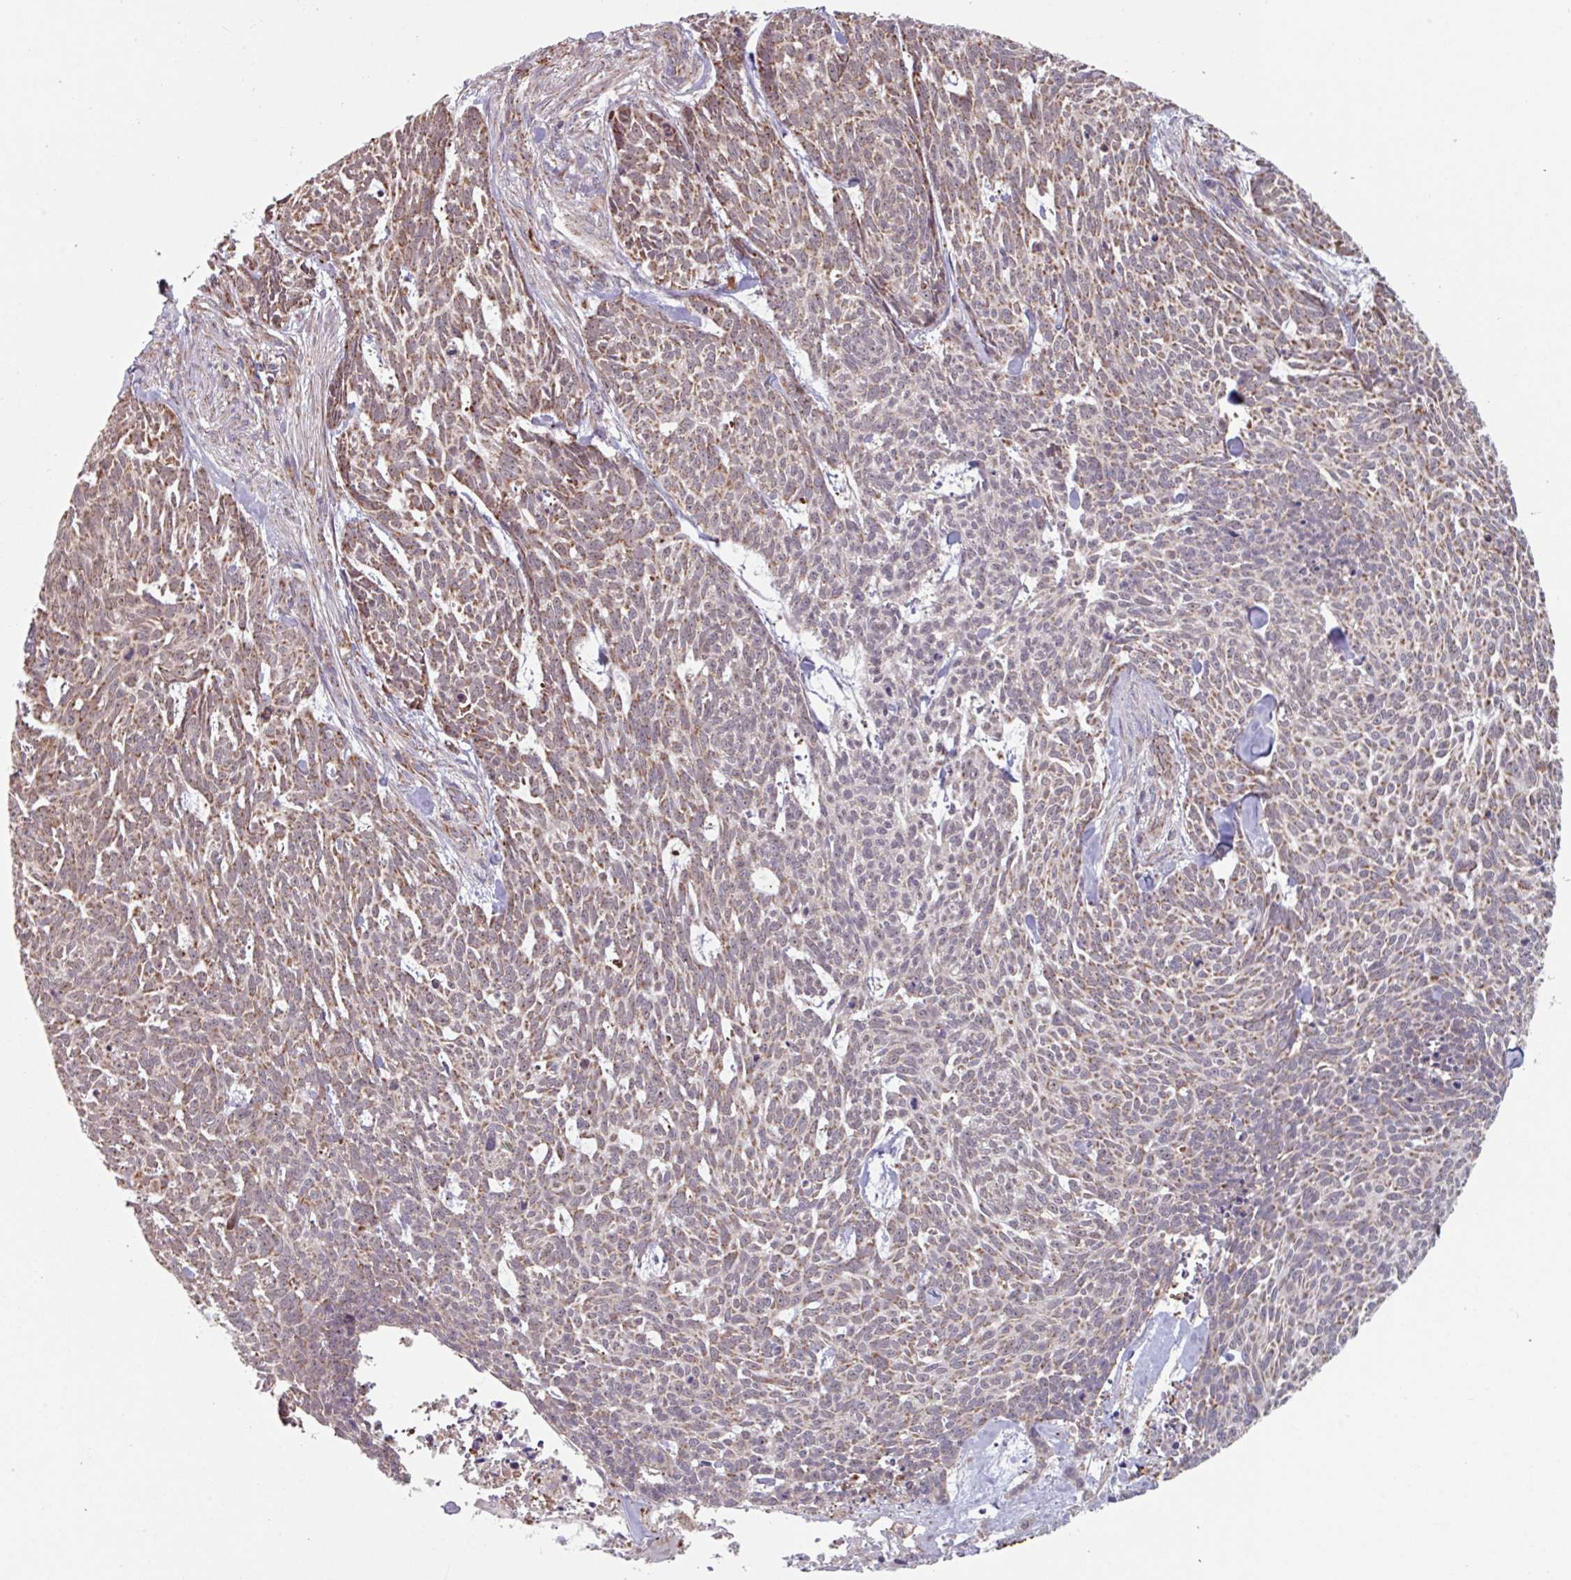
{"staining": {"intensity": "moderate", "quantity": "25%-75%", "location": "cytoplasmic/membranous"}, "tissue": "skin cancer", "cell_type": "Tumor cells", "image_type": "cancer", "snomed": [{"axis": "morphology", "description": "Basal cell carcinoma"}, {"axis": "topography", "description": "Skin"}], "caption": "High-power microscopy captured an immunohistochemistry (IHC) photomicrograph of skin cancer, revealing moderate cytoplasmic/membranous expression in approximately 25%-75% of tumor cells.", "gene": "COX7C", "patient": {"sex": "female", "age": 93}}